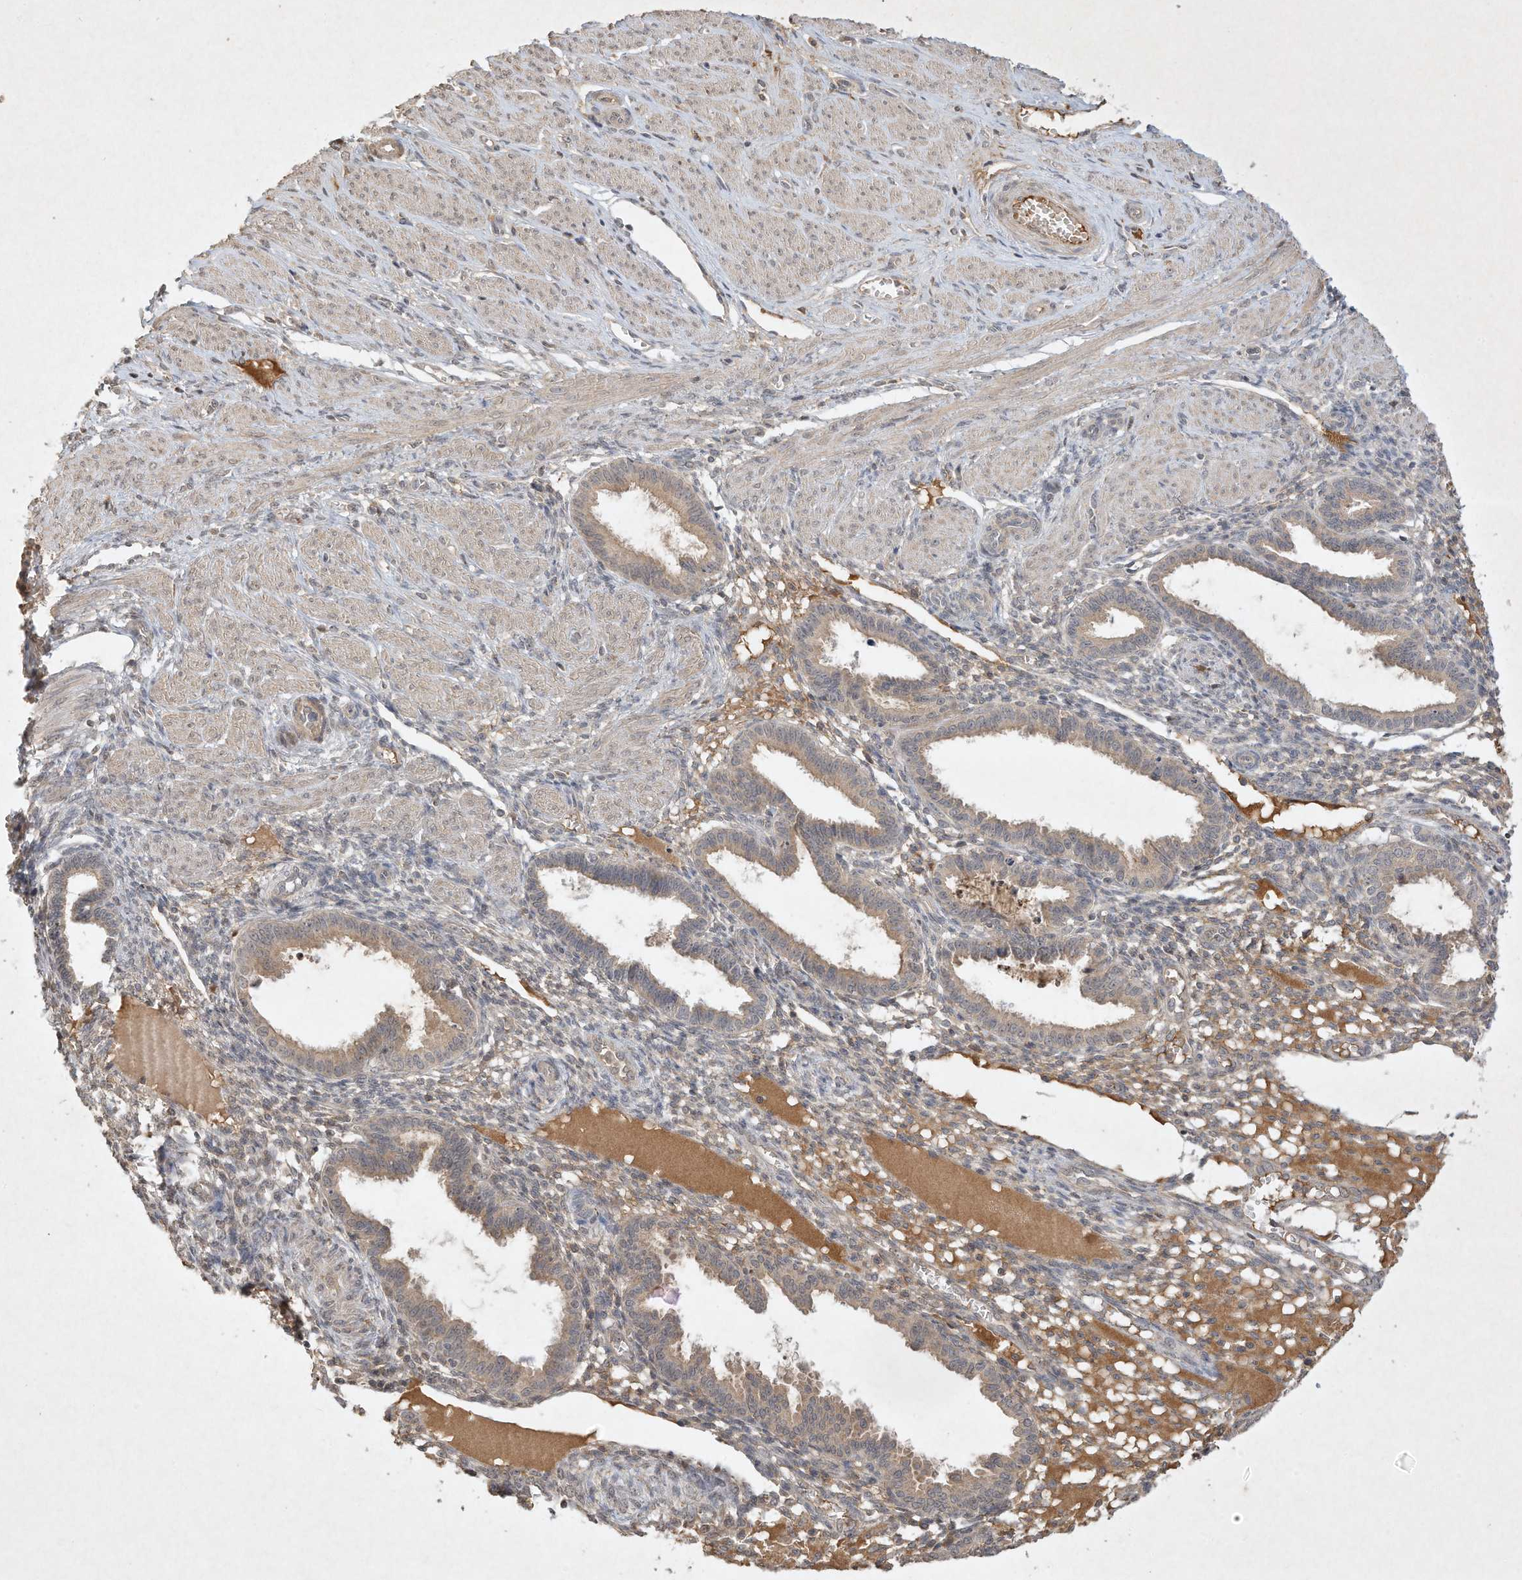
{"staining": {"intensity": "weak", "quantity": "<25%", "location": "cytoplasmic/membranous"}, "tissue": "endometrium", "cell_type": "Cells in endometrial stroma", "image_type": "normal", "snomed": [{"axis": "morphology", "description": "Normal tissue, NOS"}, {"axis": "topography", "description": "Endometrium"}], "caption": "Immunohistochemical staining of benign human endometrium displays no significant positivity in cells in endometrial stroma. (DAB (3,3'-diaminobenzidine) IHC, high magnification).", "gene": "BTRC", "patient": {"sex": "female", "age": 33}}